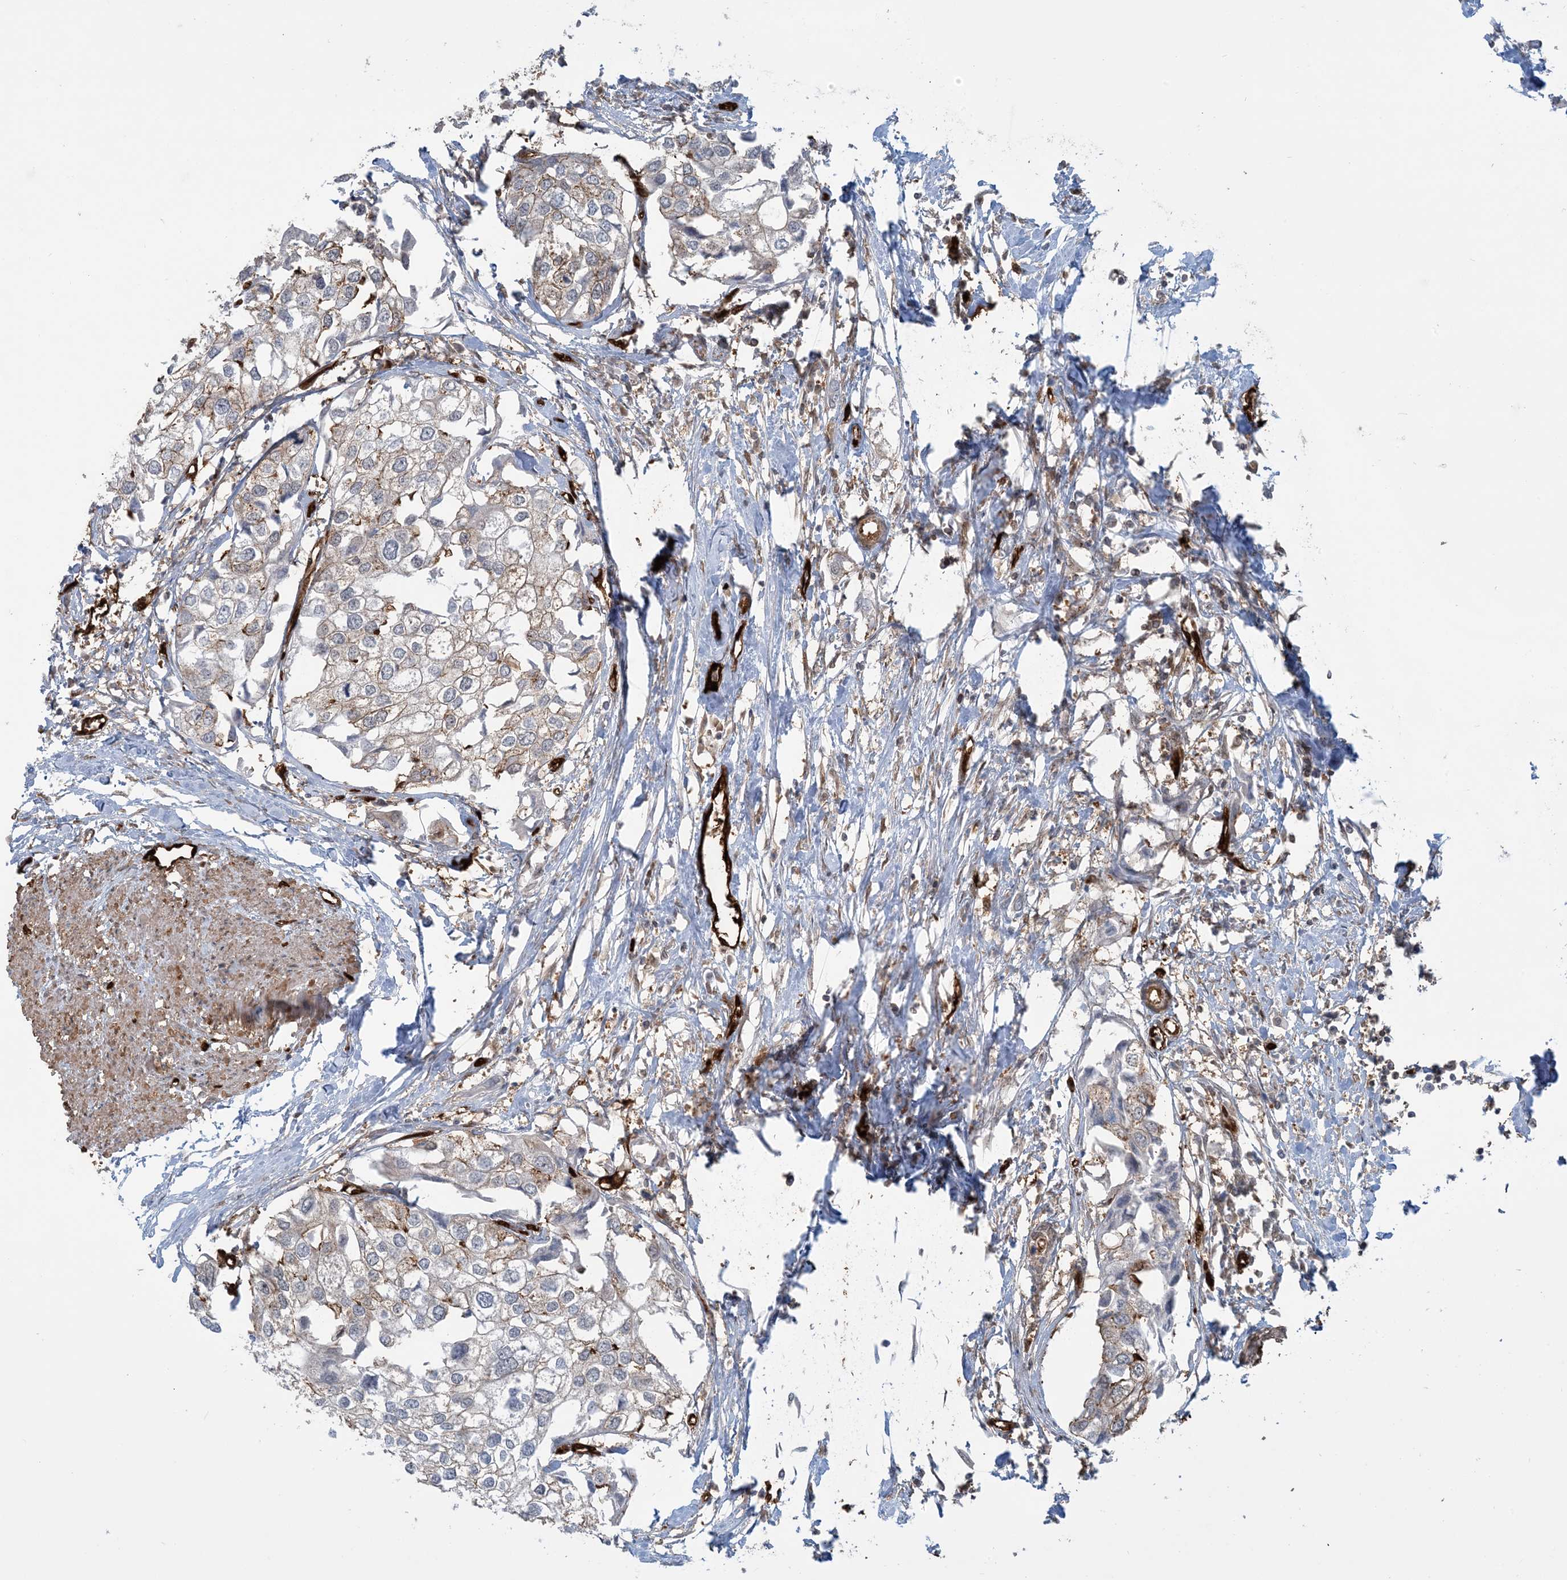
{"staining": {"intensity": "moderate", "quantity": "<25%", "location": "cytoplasmic/membranous"}, "tissue": "urothelial cancer", "cell_type": "Tumor cells", "image_type": "cancer", "snomed": [{"axis": "morphology", "description": "Urothelial carcinoma, High grade"}, {"axis": "topography", "description": "Urinary bladder"}], "caption": "Immunohistochemistry of human urothelial cancer displays low levels of moderate cytoplasmic/membranous staining in about <25% of tumor cells. (DAB (3,3'-diaminobenzidine) = brown stain, brightfield microscopy at high magnification).", "gene": "PPM1F", "patient": {"sex": "male", "age": 64}}